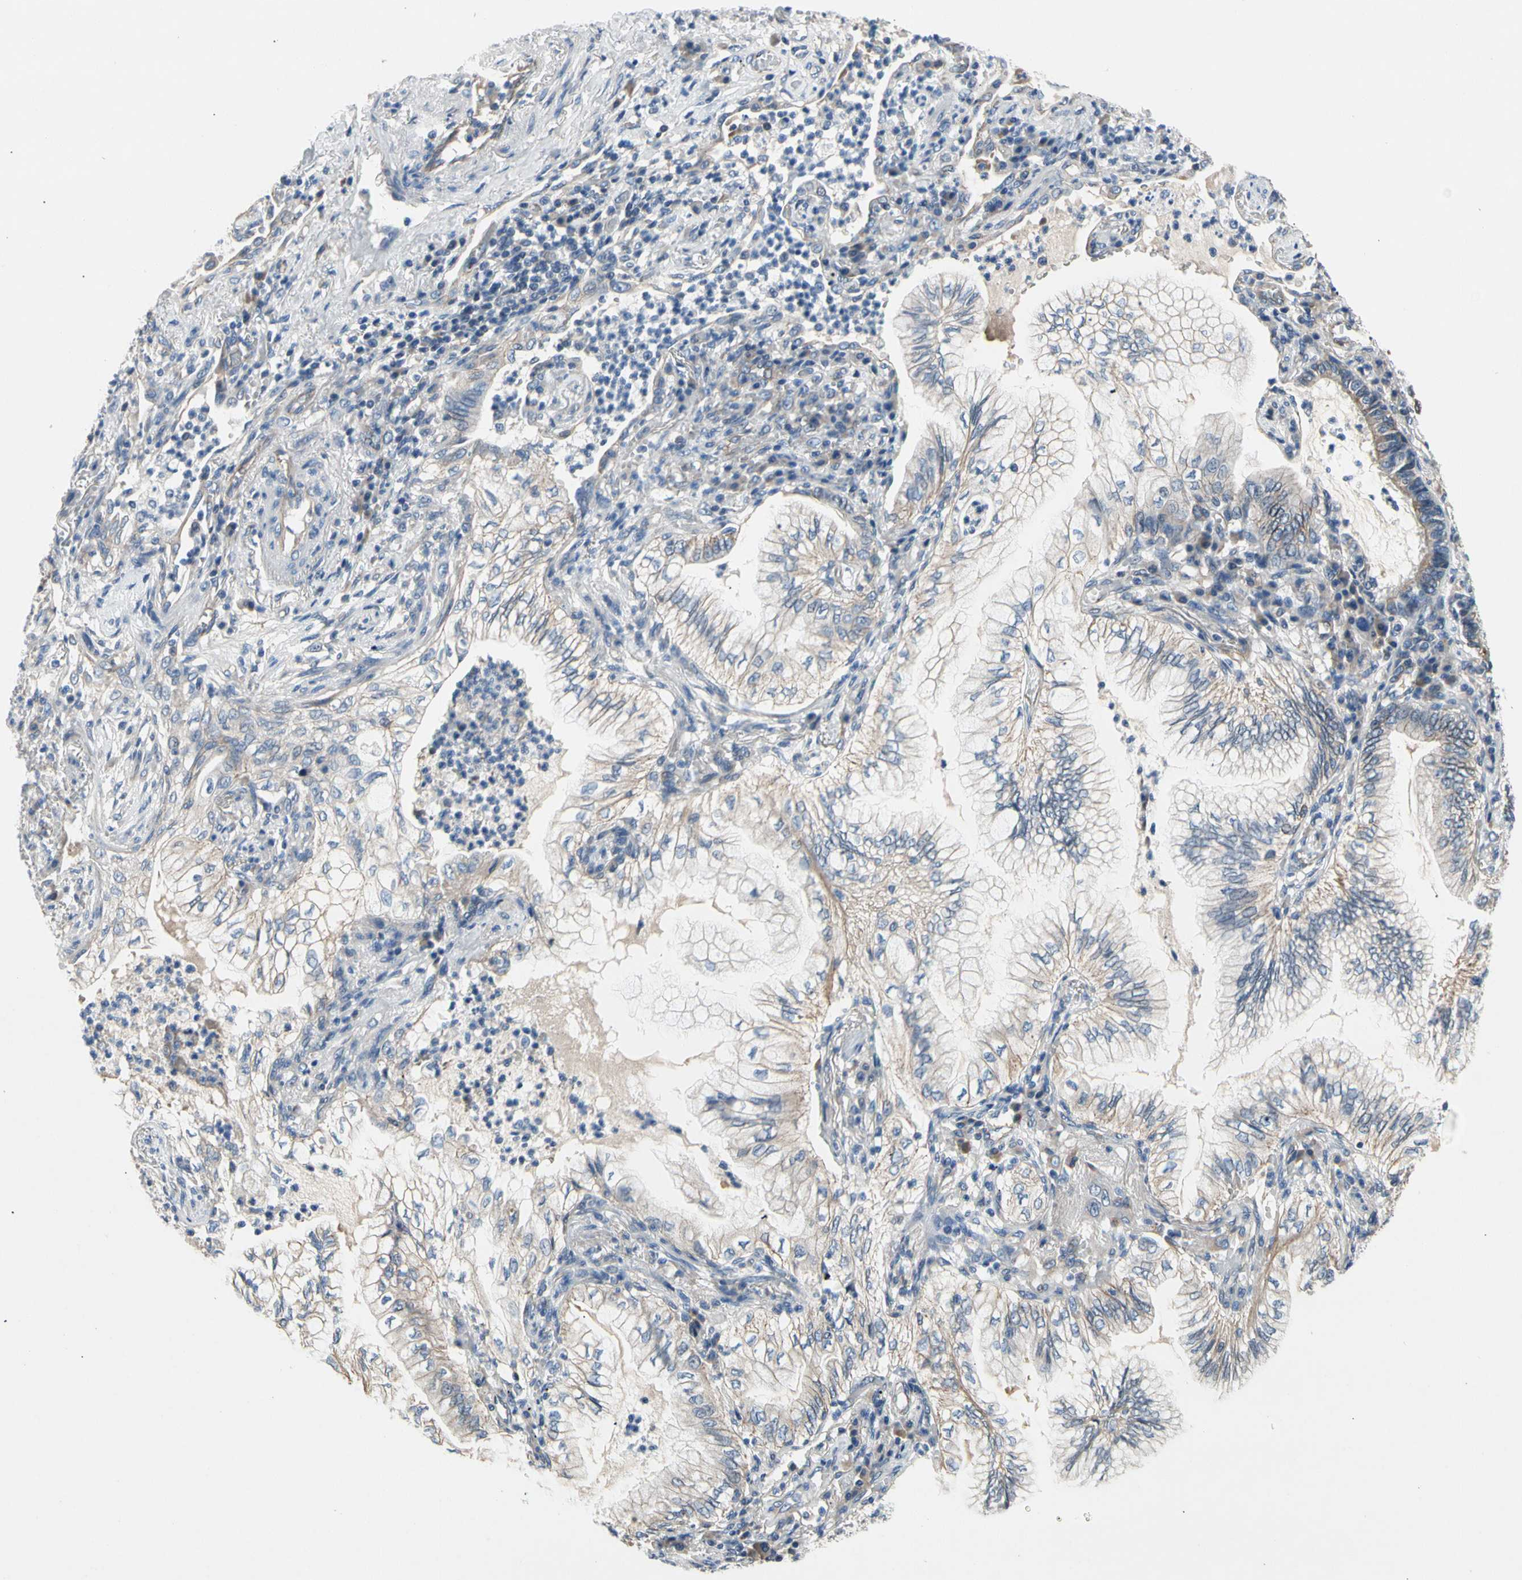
{"staining": {"intensity": "weak", "quantity": "25%-75%", "location": "cytoplasmic/membranous"}, "tissue": "lung cancer", "cell_type": "Tumor cells", "image_type": "cancer", "snomed": [{"axis": "morphology", "description": "Normal tissue, NOS"}, {"axis": "morphology", "description": "Adenocarcinoma, NOS"}, {"axis": "topography", "description": "Bronchus"}, {"axis": "topography", "description": "Lung"}], "caption": "High-magnification brightfield microscopy of lung cancer stained with DAB (brown) and counterstained with hematoxylin (blue). tumor cells exhibit weak cytoplasmic/membranous positivity is identified in approximately25%-75% of cells.", "gene": "LGR6", "patient": {"sex": "female", "age": 70}}